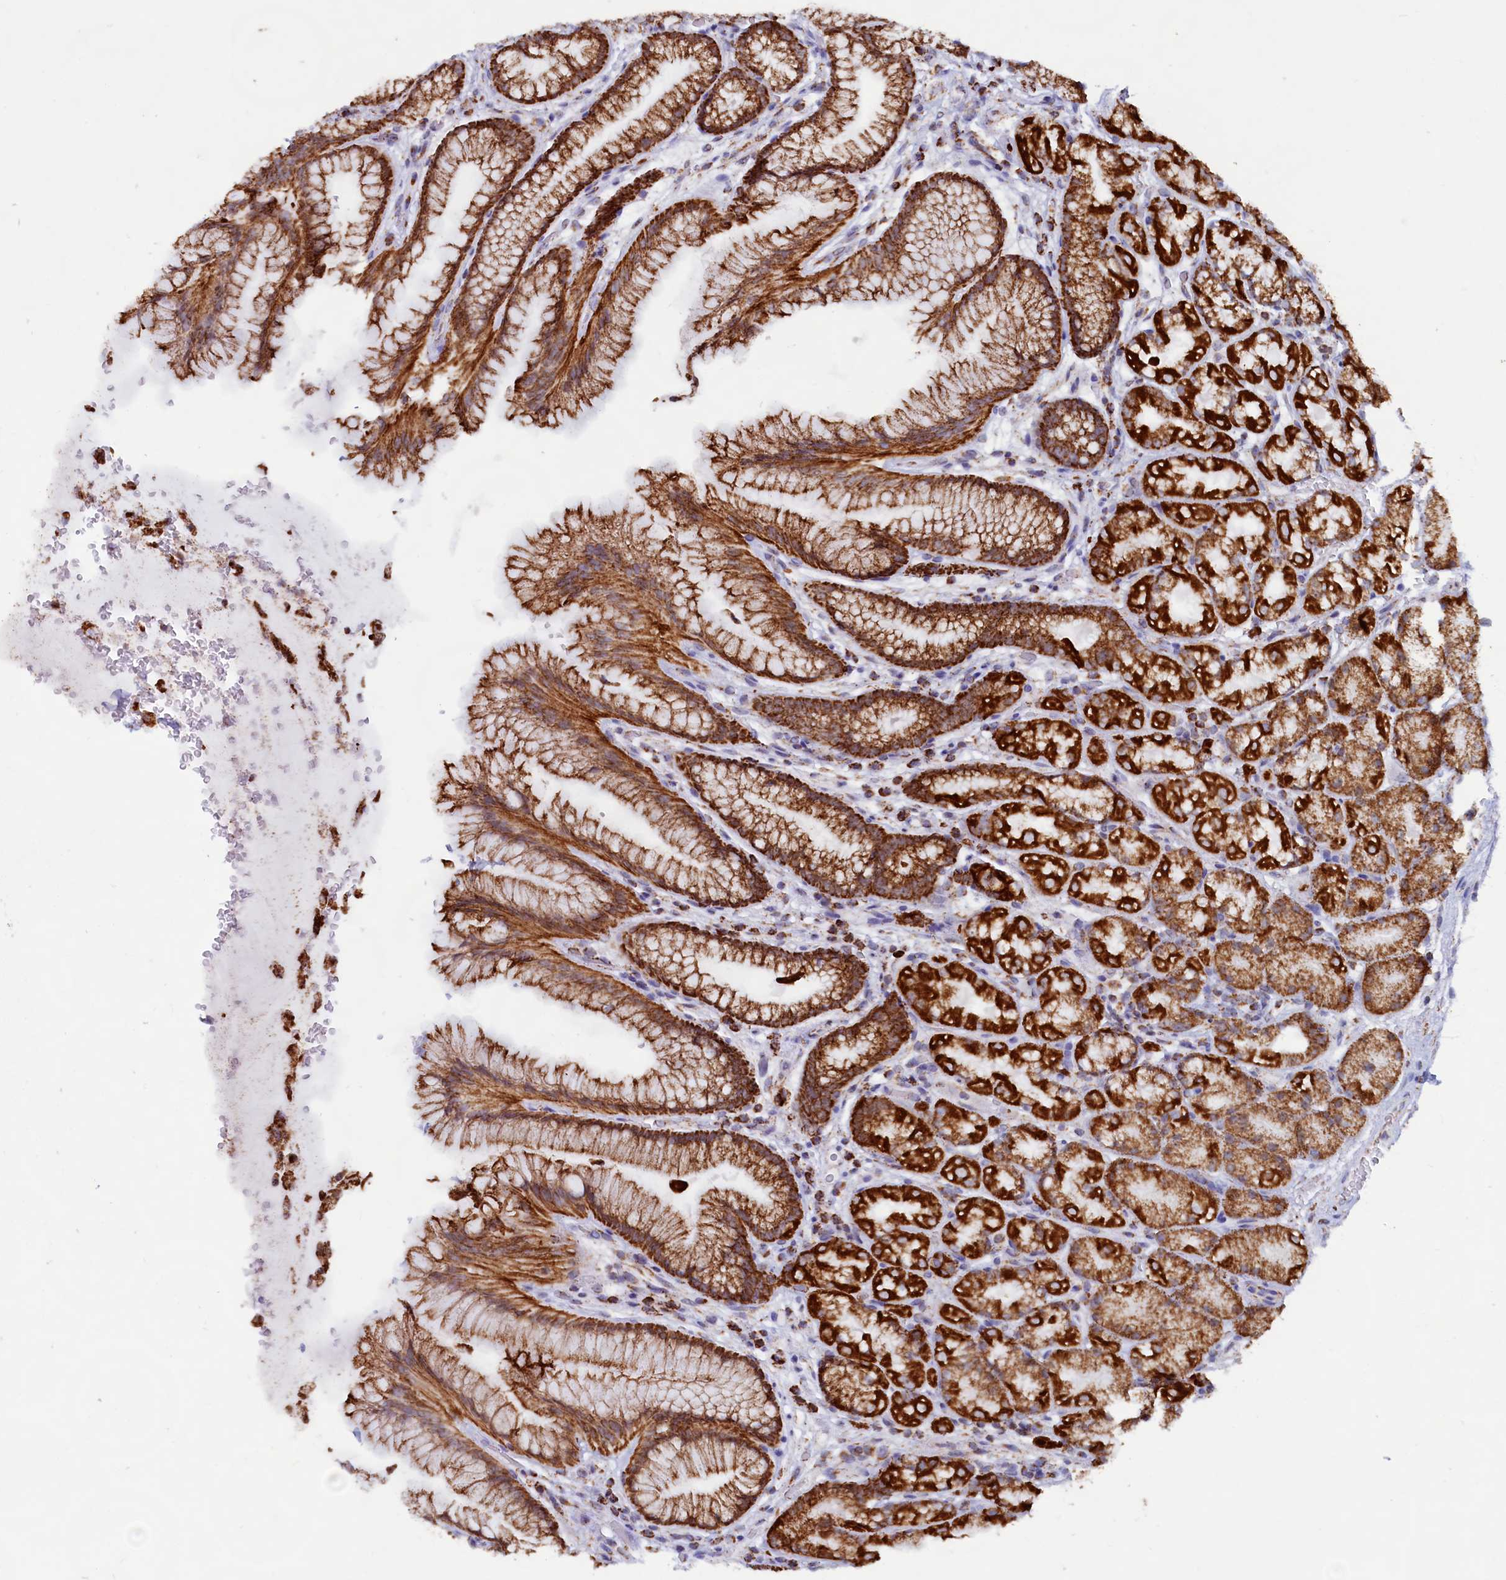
{"staining": {"intensity": "strong", "quantity": ">75%", "location": "cytoplasmic/membranous"}, "tissue": "stomach", "cell_type": "Glandular cells", "image_type": "normal", "snomed": [{"axis": "morphology", "description": "Normal tissue, NOS"}, {"axis": "topography", "description": "Stomach"}], "caption": "Unremarkable stomach was stained to show a protein in brown. There is high levels of strong cytoplasmic/membranous expression in about >75% of glandular cells. (Stains: DAB in brown, nuclei in blue, Microscopy: brightfield microscopy at high magnification).", "gene": "C1D", "patient": {"sex": "male", "age": 63}}